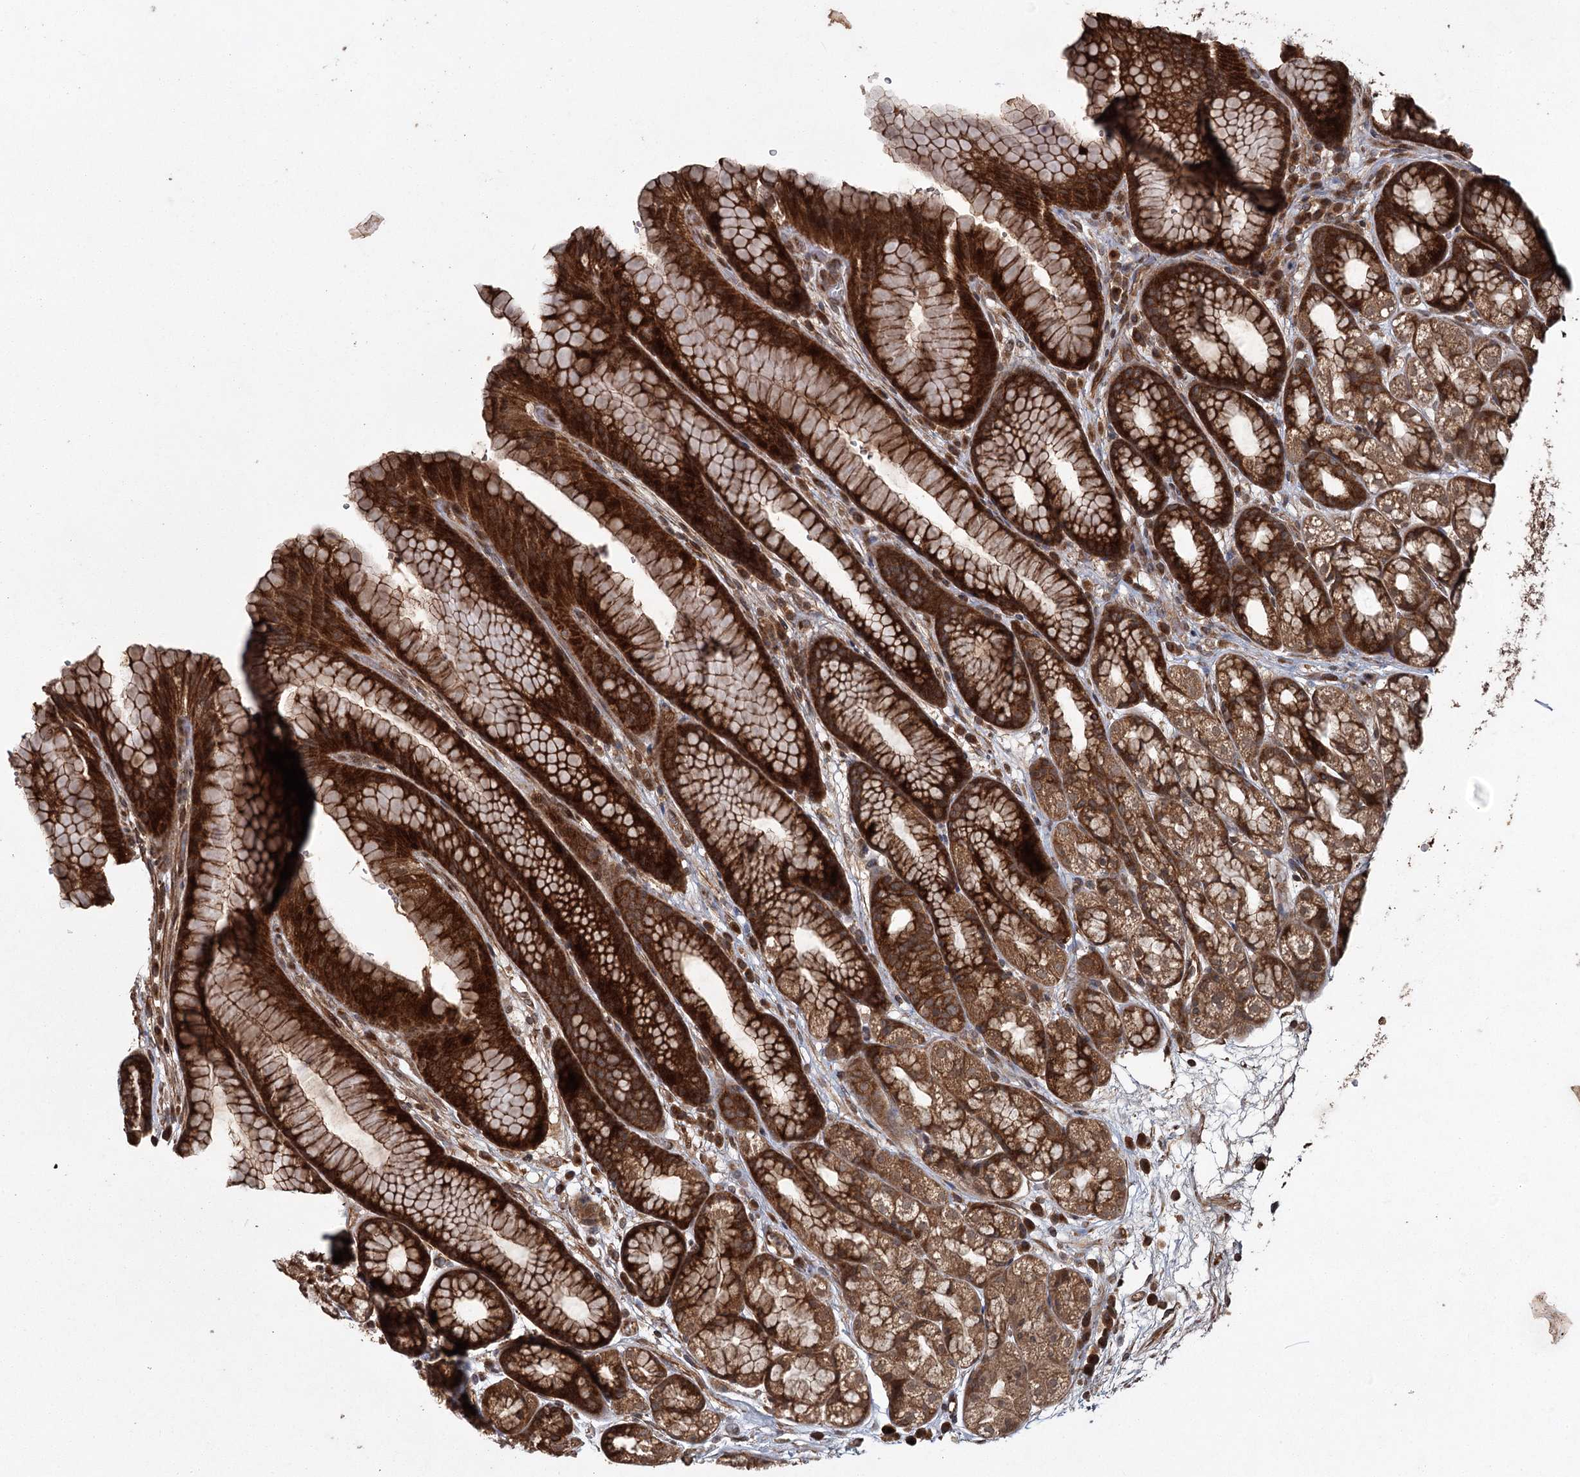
{"staining": {"intensity": "strong", "quantity": ">75%", "location": "cytoplasmic/membranous"}, "tissue": "stomach", "cell_type": "Glandular cells", "image_type": "normal", "snomed": [{"axis": "morphology", "description": "Normal tissue, NOS"}, {"axis": "morphology", "description": "Adenocarcinoma, NOS"}, {"axis": "topography", "description": "Stomach"}], "caption": "Immunohistochemistry of unremarkable human stomach reveals high levels of strong cytoplasmic/membranous expression in about >75% of glandular cells. The staining was performed using DAB (3,3'-diaminobenzidine), with brown indicating positive protein expression. Nuclei are stained blue with hematoxylin.", "gene": "RPAP3", "patient": {"sex": "male", "age": 57}}